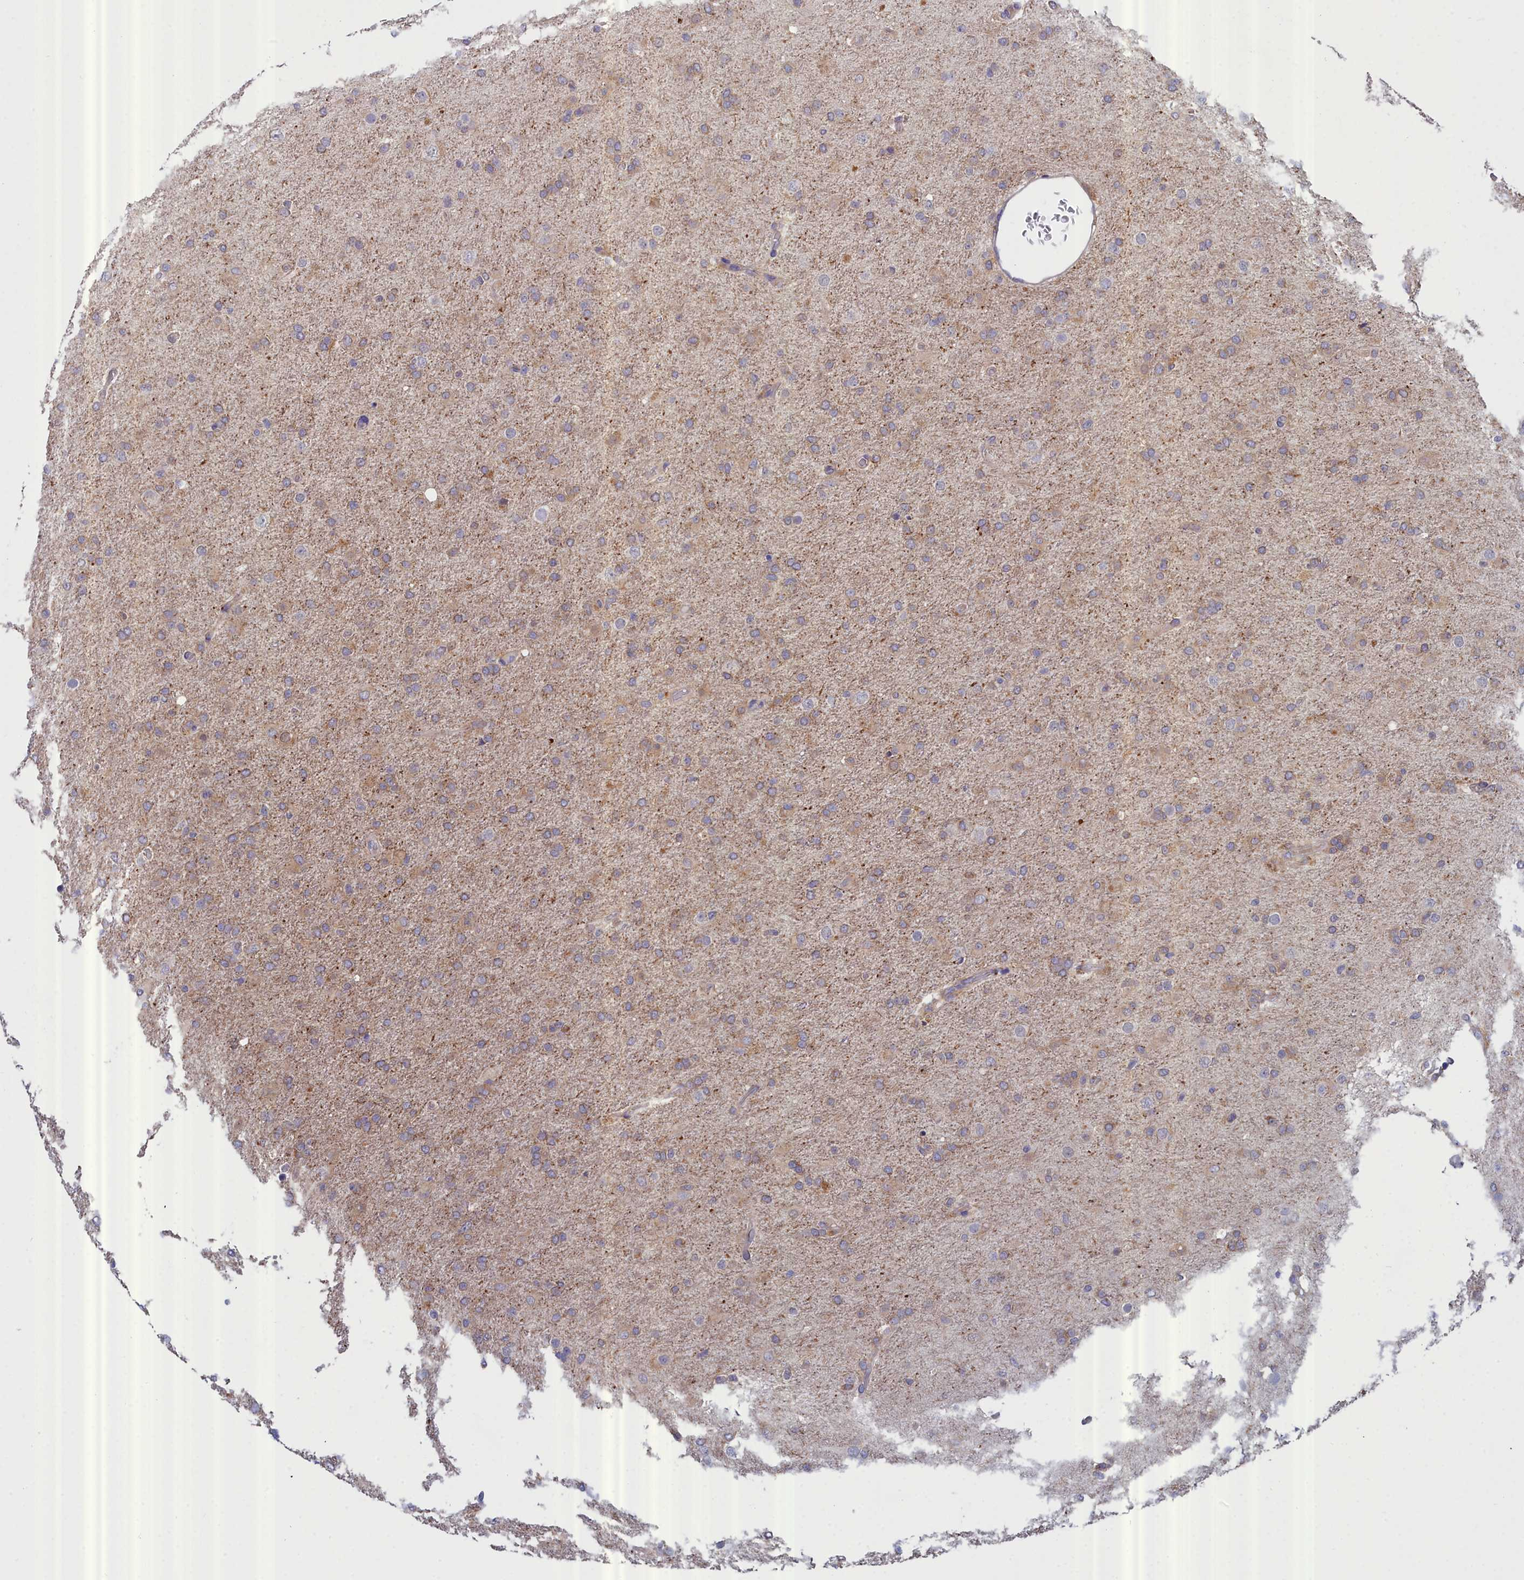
{"staining": {"intensity": "weak", "quantity": "25%-75%", "location": "cytoplasmic/membranous"}, "tissue": "glioma", "cell_type": "Tumor cells", "image_type": "cancer", "snomed": [{"axis": "morphology", "description": "Glioma, malignant, Low grade"}, {"axis": "topography", "description": "Brain"}], "caption": "High-magnification brightfield microscopy of low-grade glioma (malignant) stained with DAB (brown) and counterstained with hematoxylin (blue). tumor cells exhibit weak cytoplasmic/membranous staining is present in approximately25%-75% of cells.", "gene": "RDX", "patient": {"sex": "male", "age": 65}}